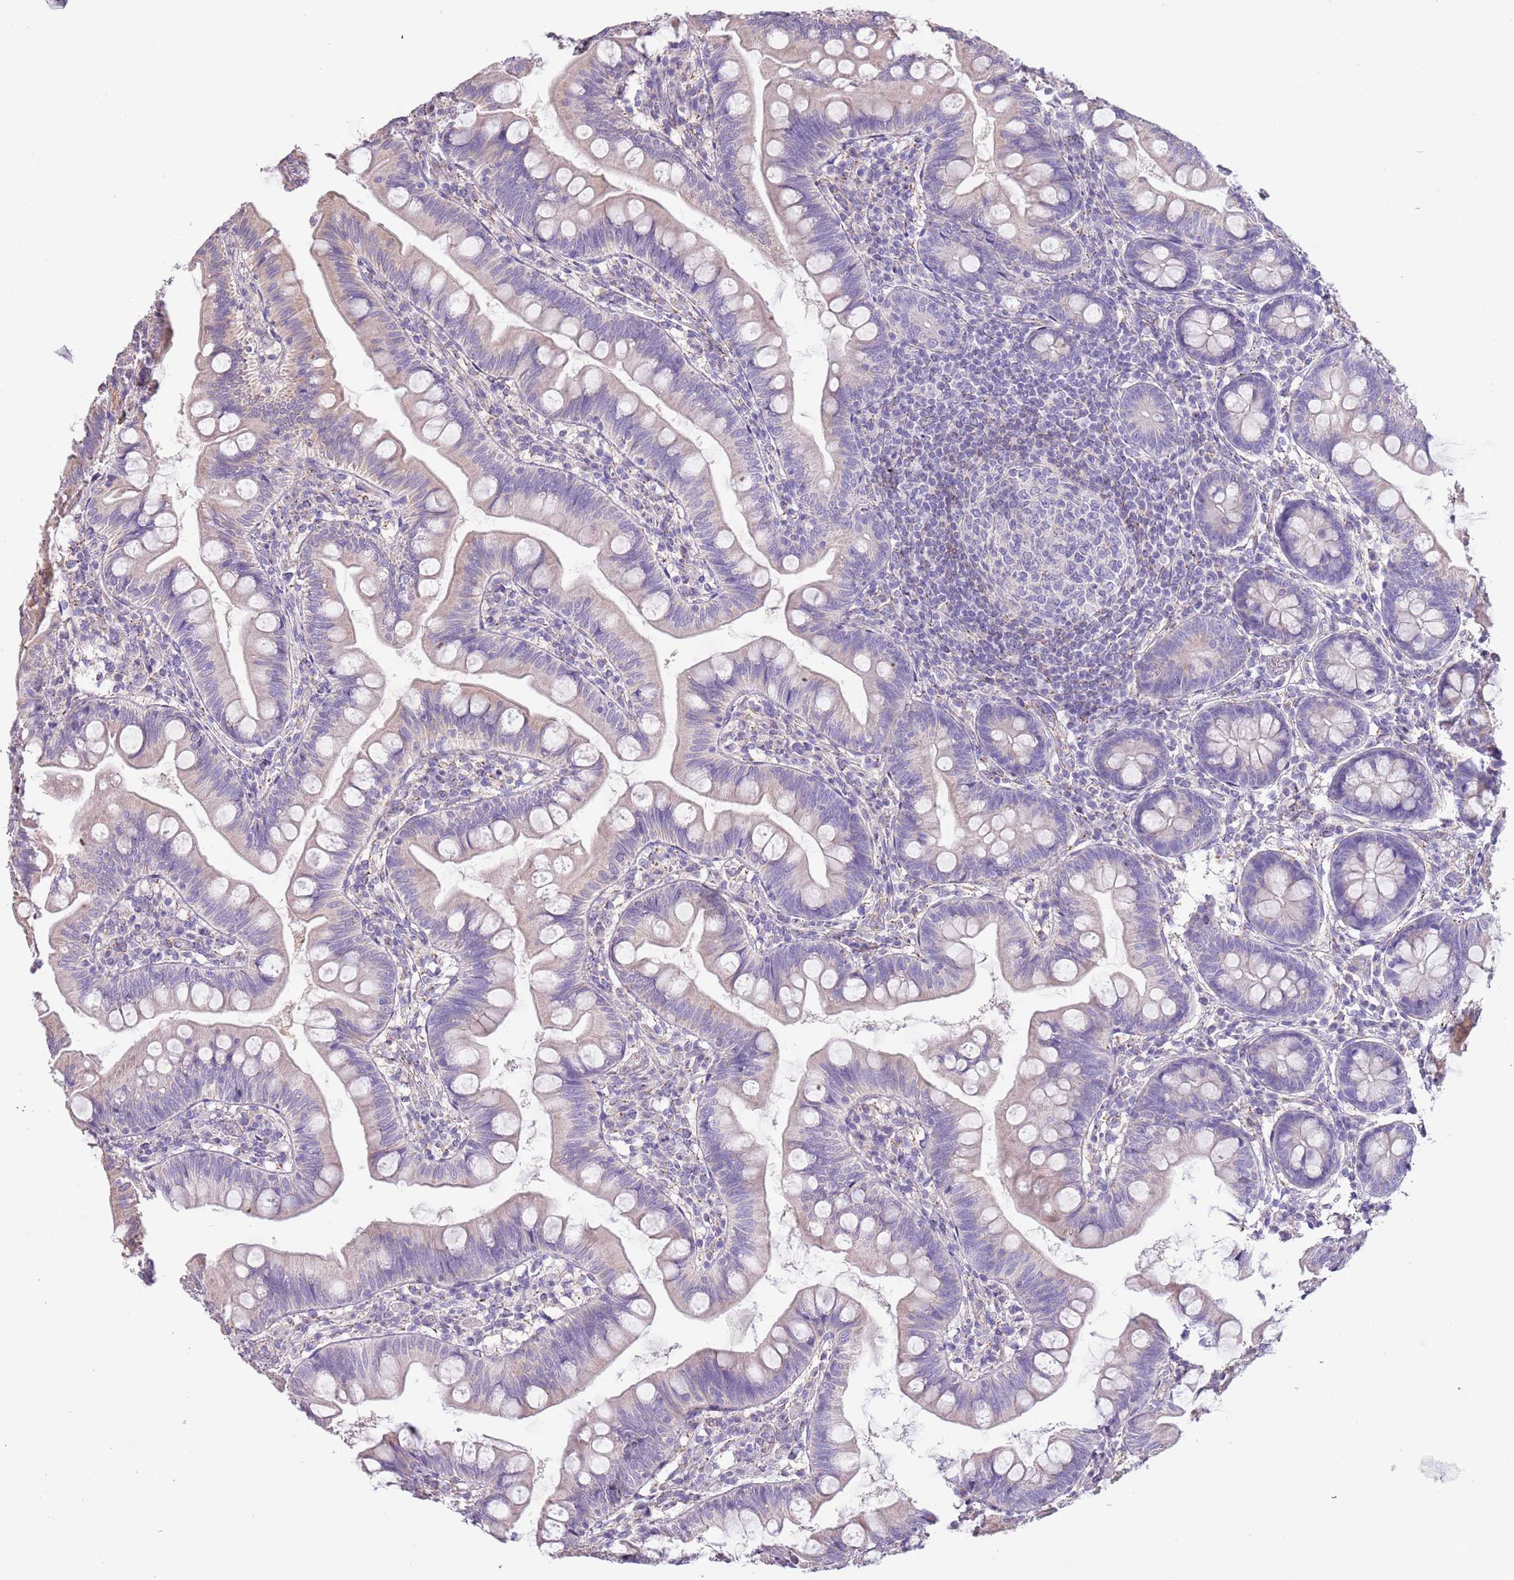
{"staining": {"intensity": "weak", "quantity": "<25%", "location": "cytoplasmic/membranous"}, "tissue": "small intestine", "cell_type": "Glandular cells", "image_type": "normal", "snomed": [{"axis": "morphology", "description": "Normal tissue, NOS"}, {"axis": "topography", "description": "Small intestine"}], "caption": "Glandular cells show no significant protein positivity in normal small intestine. The staining was performed using DAB to visualize the protein expression in brown, while the nuclei were stained in blue with hematoxylin (Magnification: 20x).", "gene": "RNF222", "patient": {"sex": "male", "age": 7}}